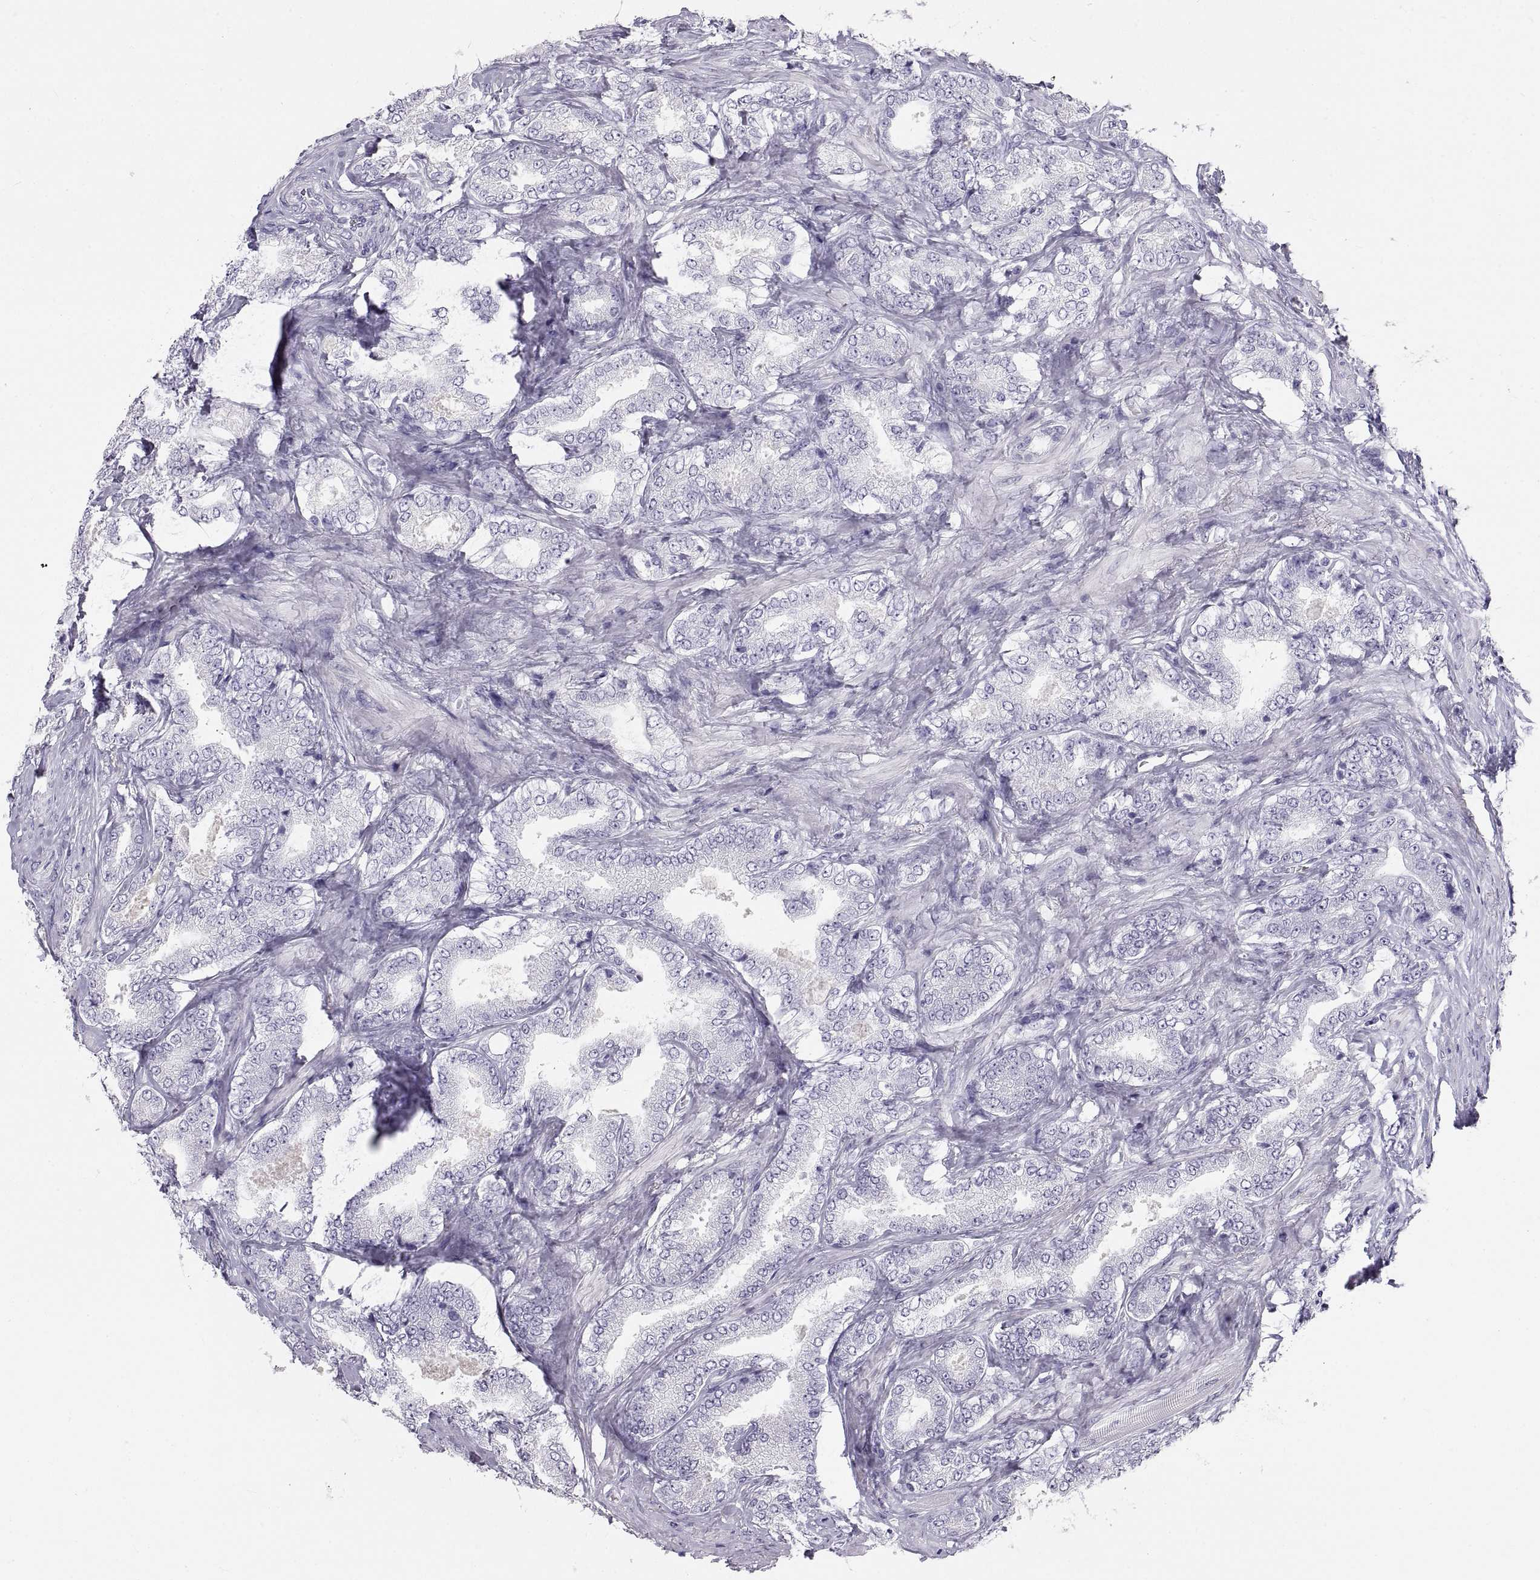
{"staining": {"intensity": "negative", "quantity": "none", "location": "none"}, "tissue": "prostate cancer", "cell_type": "Tumor cells", "image_type": "cancer", "snomed": [{"axis": "morphology", "description": "Adenocarcinoma, NOS"}, {"axis": "topography", "description": "Prostate"}], "caption": "Immunohistochemical staining of prostate cancer (adenocarcinoma) exhibits no significant staining in tumor cells.", "gene": "RLBP1", "patient": {"sex": "male", "age": 64}}